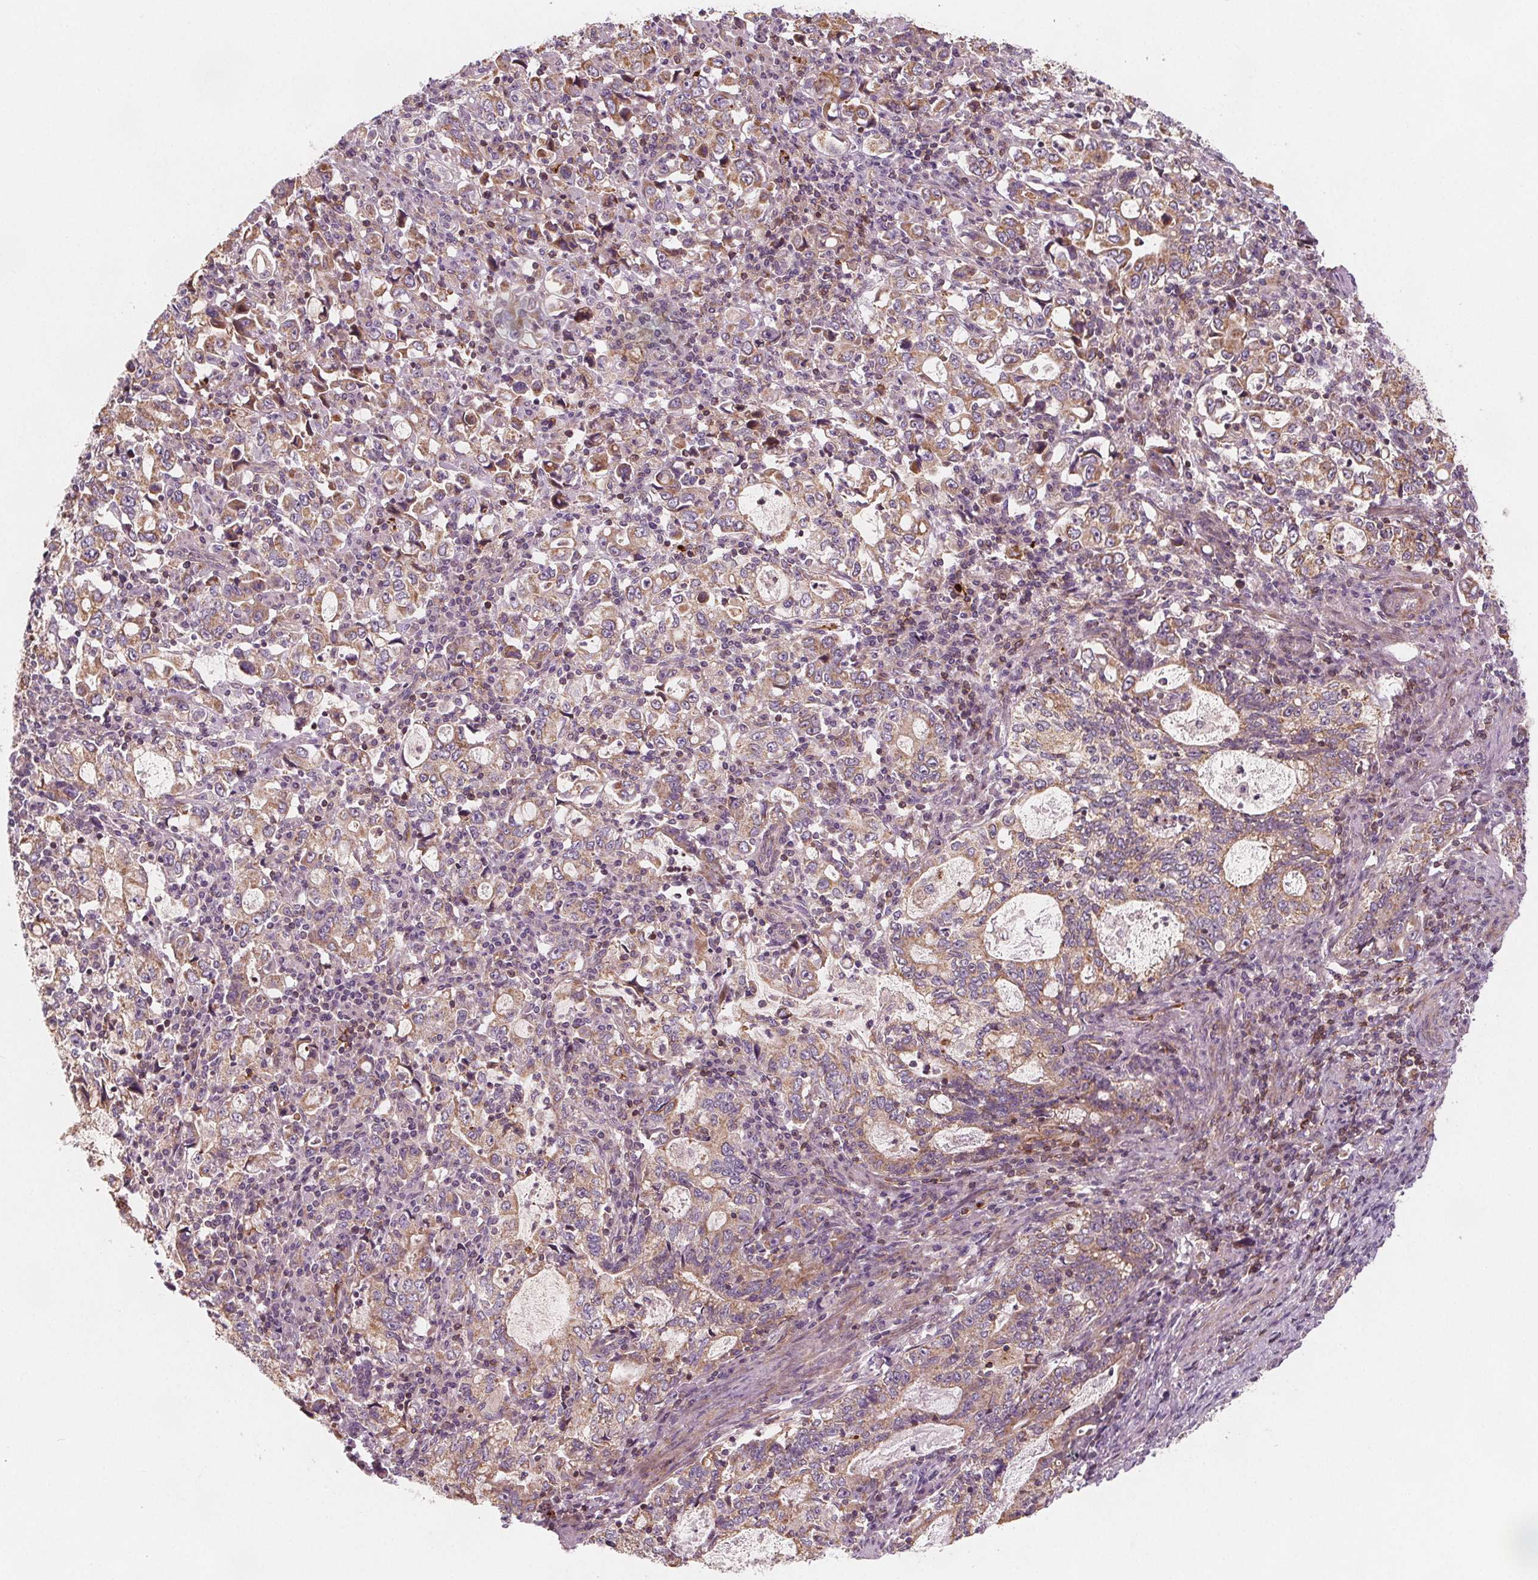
{"staining": {"intensity": "weak", "quantity": ">75%", "location": "cytoplasmic/membranous"}, "tissue": "stomach cancer", "cell_type": "Tumor cells", "image_type": "cancer", "snomed": [{"axis": "morphology", "description": "Adenocarcinoma, NOS"}, {"axis": "topography", "description": "Stomach, lower"}], "caption": "Immunohistochemical staining of stomach adenocarcinoma reveals low levels of weak cytoplasmic/membranous protein positivity in about >75% of tumor cells. (DAB (3,3'-diaminobenzidine) = brown stain, brightfield microscopy at high magnification).", "gene": "ADAM33", "patient": {"sex": "female", "age": 72}}